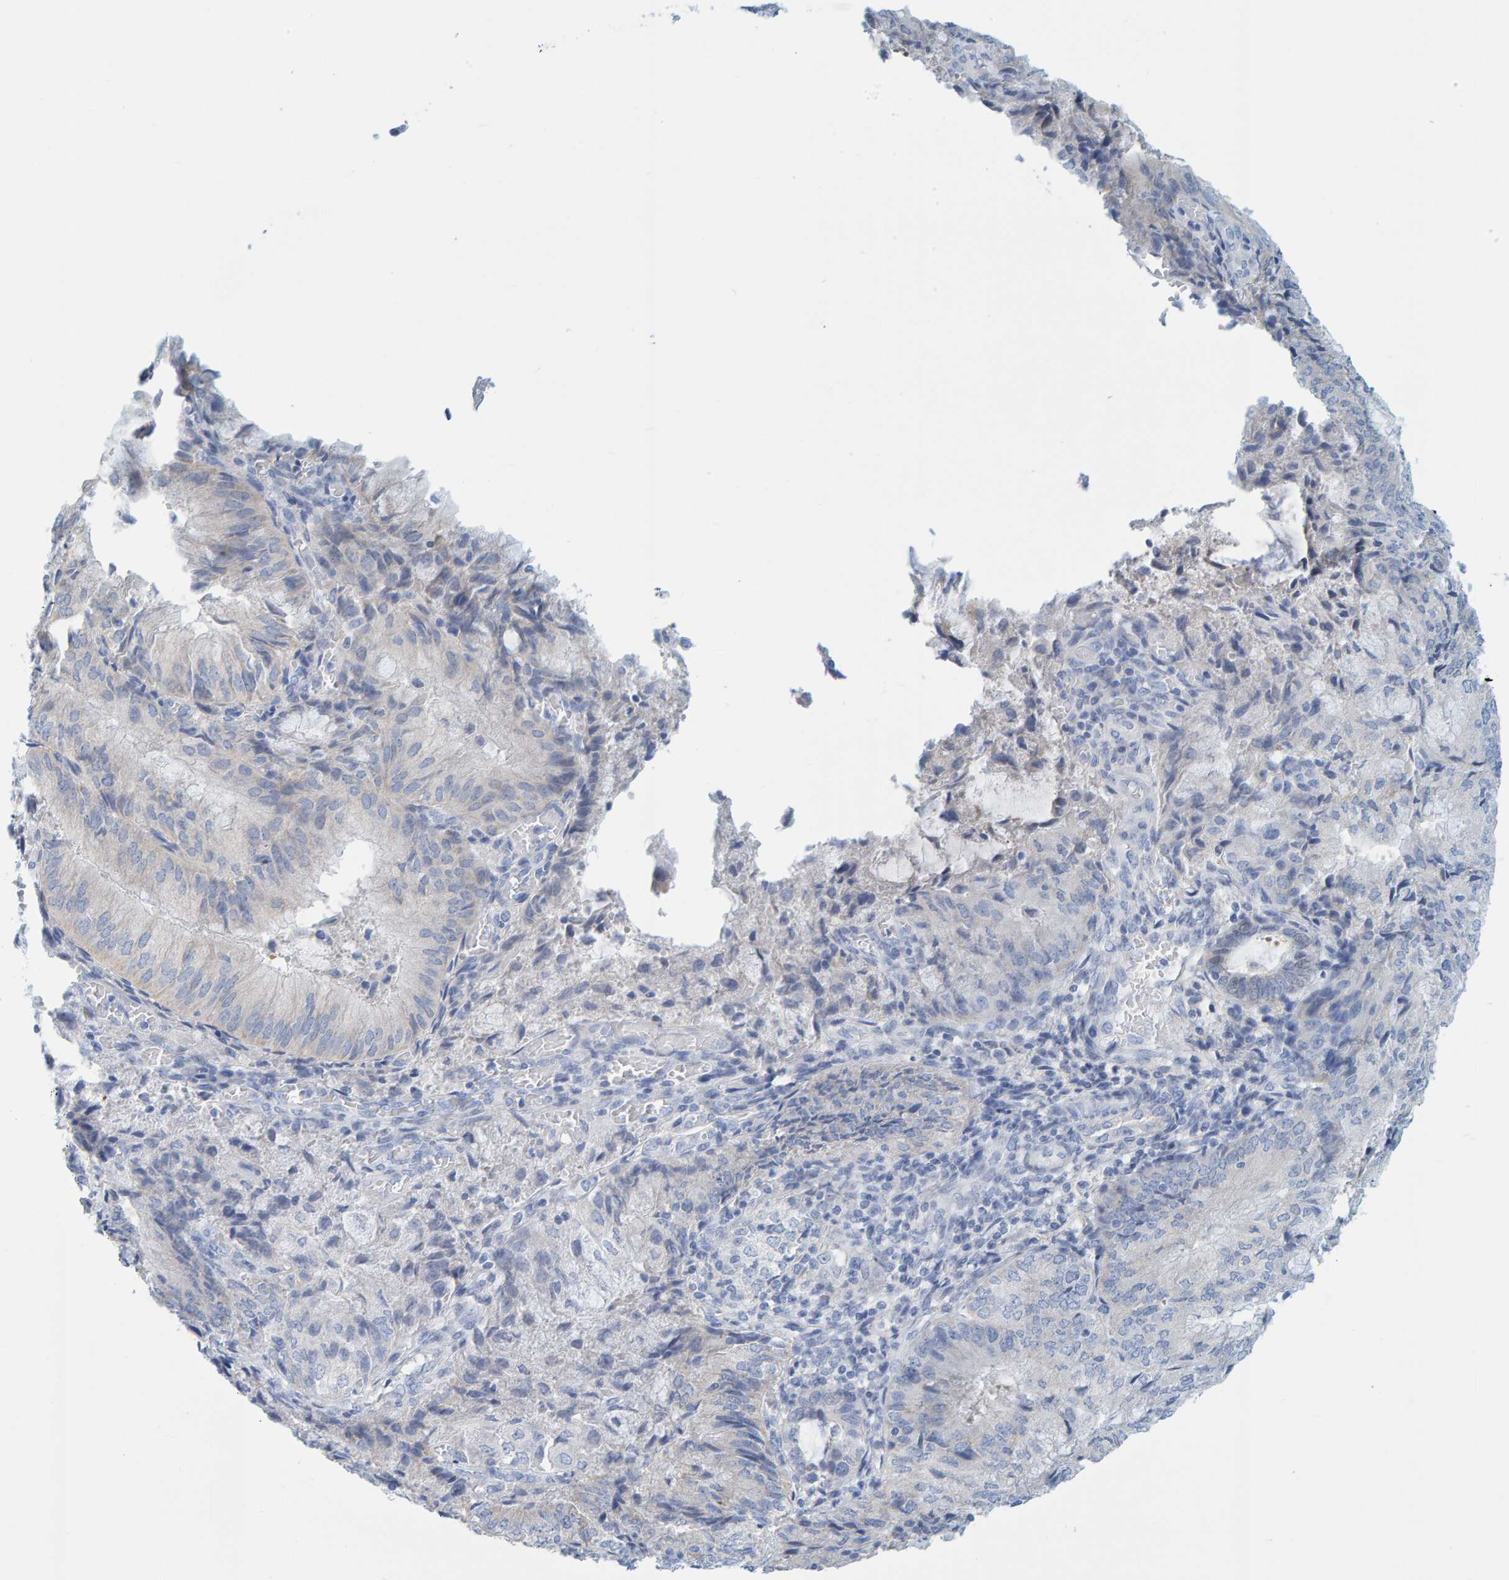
{"staining": {"intensity": "negative", "quantity": "none", "location": "none"}, "tissue": "endometrial cancer", "cell_type": "Tumor cells", "image_type": "cancer", "snomed": [{"axis": "morphology", "description": "Adenocarcinoma, NOS"}, {"axis": "topography", "description": "Endometrium"}], "caption": "IHC micrograph of endometrial cancer stained for a protein (brown), which shows no positivity in tumor cells. The staining was performed using DAB (3,3'-diaminobenzidine) to visualize the protein expression in brown, while the nuclei were stained in blue with hematoxylin (Magnification: 20x).", "gene": "KLHL11", "patient": {"sex": "female", "age": 81}}